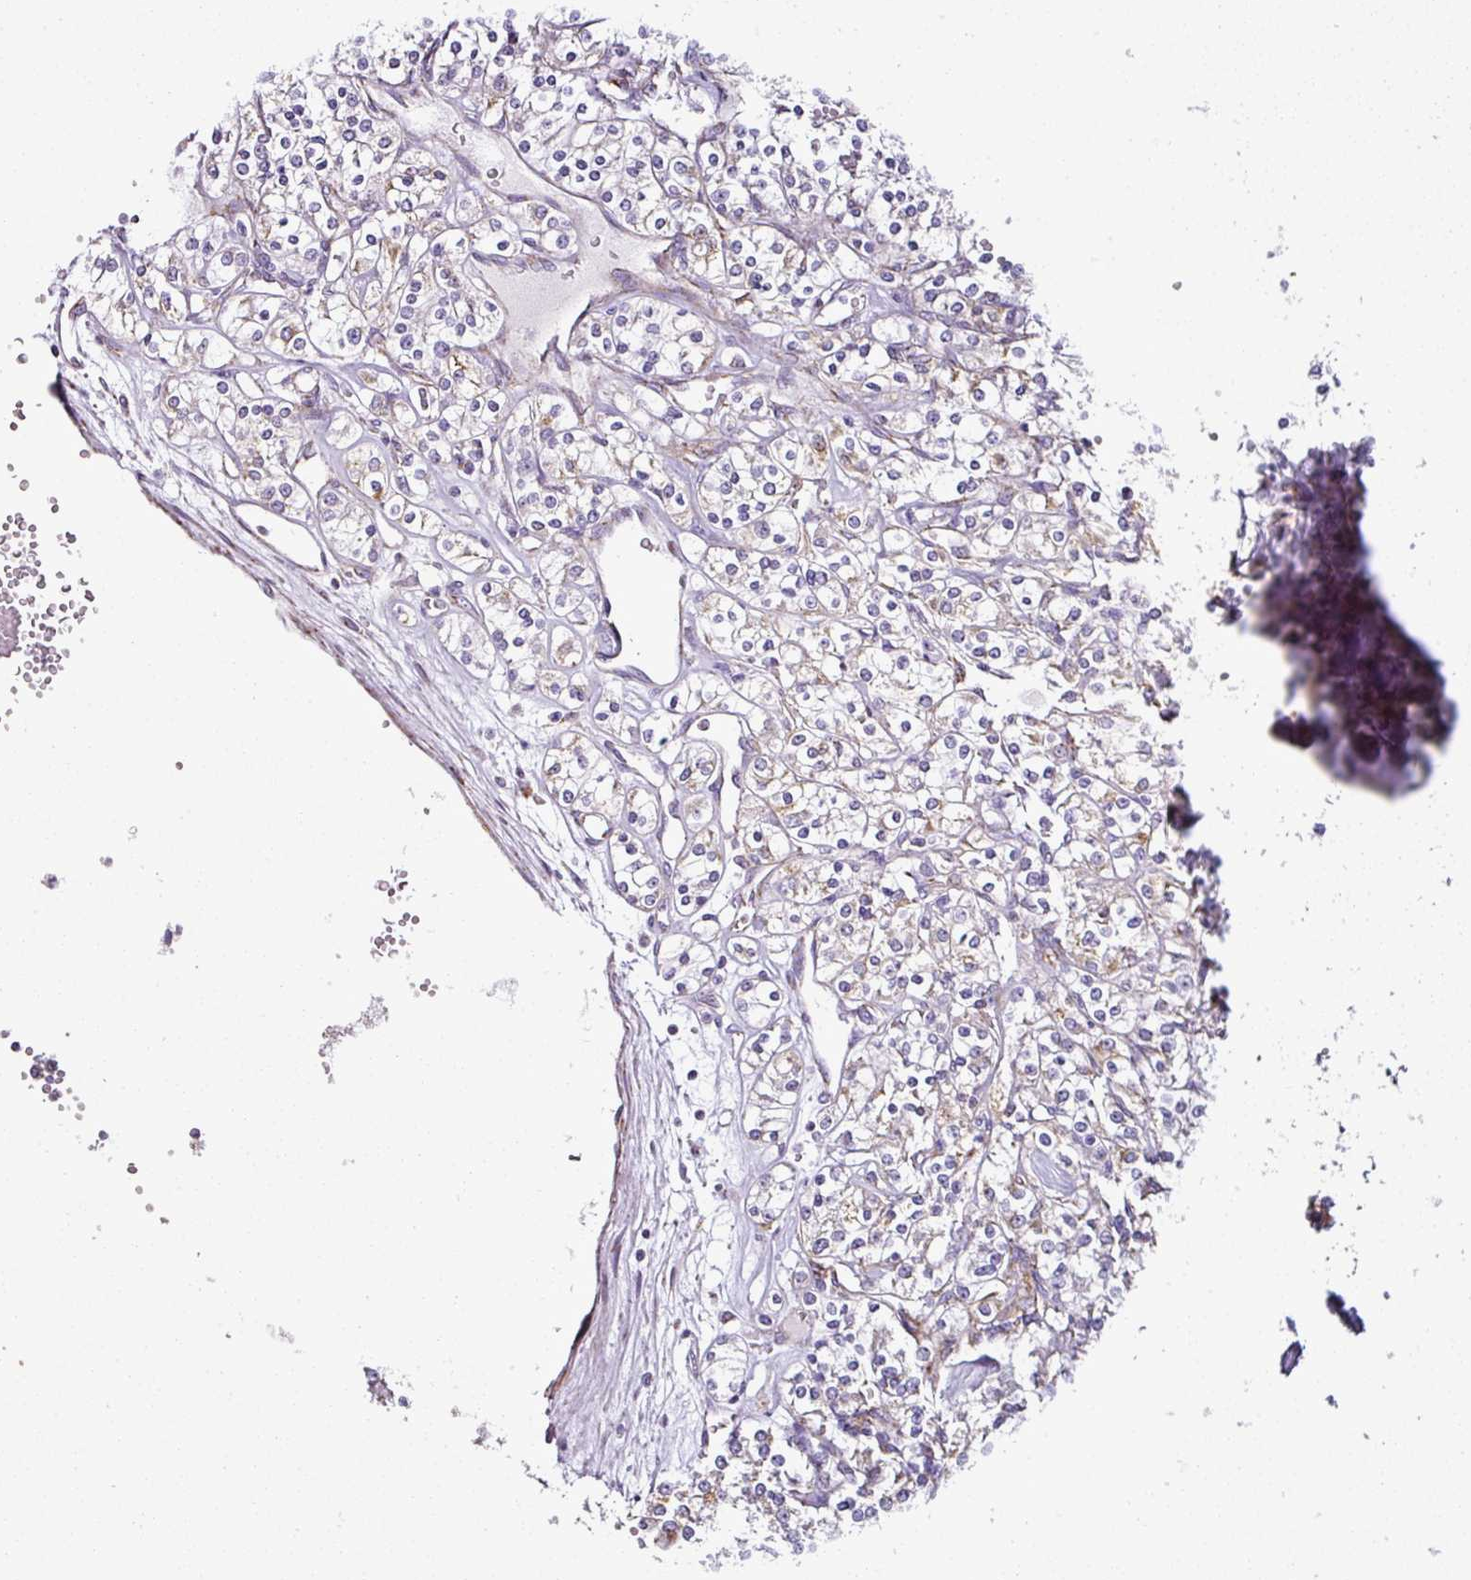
{"staining": {"intensity": "weak", "quantity": "<25%", "location": "cytoplasmic/membranous"}, "tissue": "renal cancer", "cell_type": "Tumor cells", "image_type": "cancer", "snomed": [{"axis": "morphology", "description": "Adenocarcinoma, NOS"}, {"axis": "topography", "description": "Kidney"}], "caption": "An immunohistochemistry histopathology image of adenocarcinoma (renal) is shown. There is no staining in tumor cells of adenocarcinoma (renal). Nuclei are stained in blue.", "gene": "DPAGT1", "patient": {"sex": "male", "age": 77}}